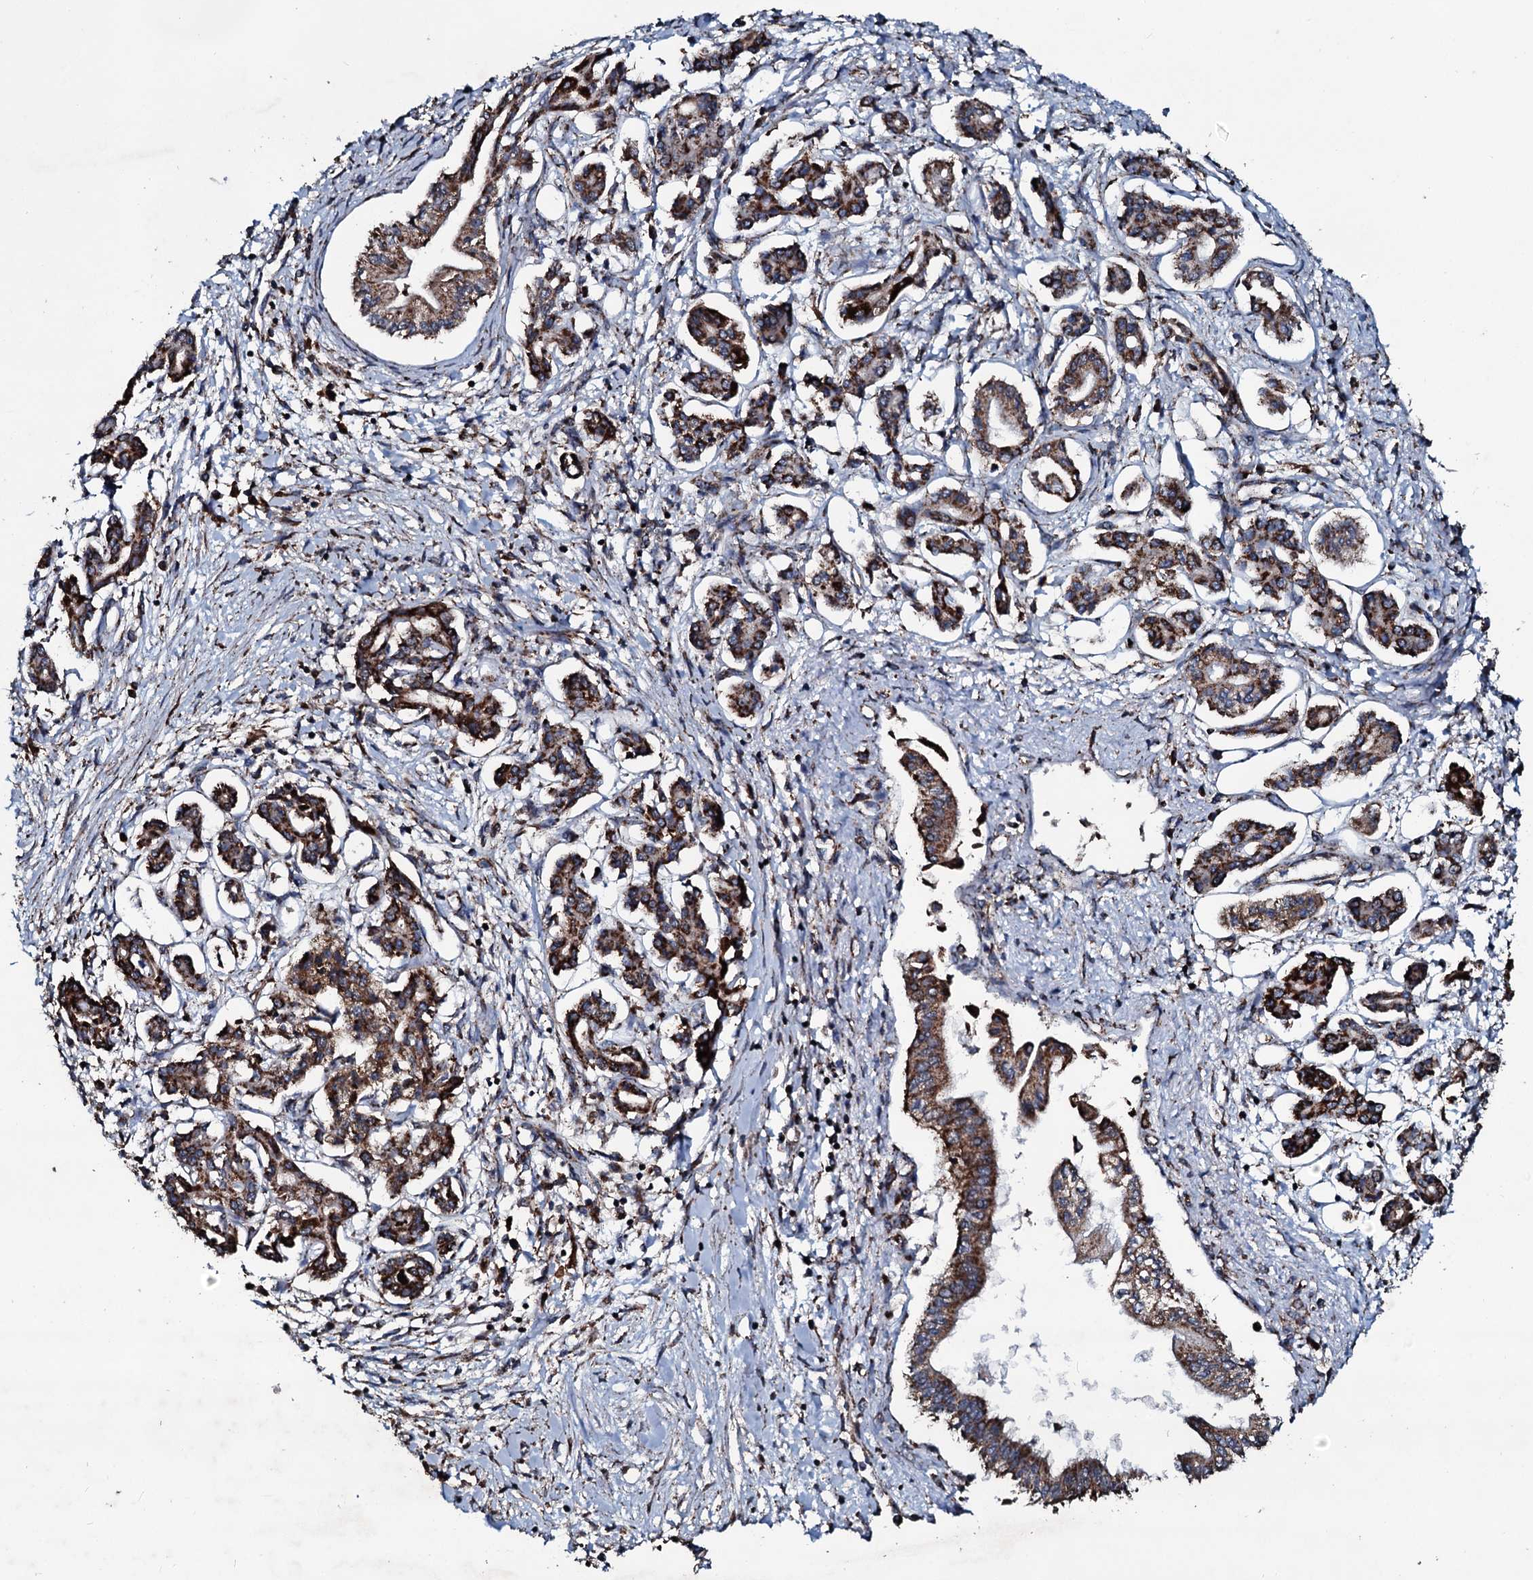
{"staining": {"intensity": "strong", "quantity": ">75%", "location": "cytoplasmic/membranous"}, "tissue": "pancreatic cancer", "cell_type": "Tumor cells", "image_type": "cancer", "snomed": [{"axis": "morphology", "description": "Adenocarcinoma, NOS"}, {"axis": "topography", "description": "Pancreas"}], "caption": "Pancreatic adenocarcinoma stained with DAB (3,3'-diaminobenzidine) immunohistochemistry displays high levels of strong cytoplasmic/membranous expression in approximately >75% of tumor cells. The staining was performed using DAB (3,3'-diaminobenzidine) to visualize the protein expression in brown, while the nuclei were stained in blue with hematoxylin (Magnification: 20x).", "gene": "DYNC2I2", "patient": {"sex": "female", "age": 50}}